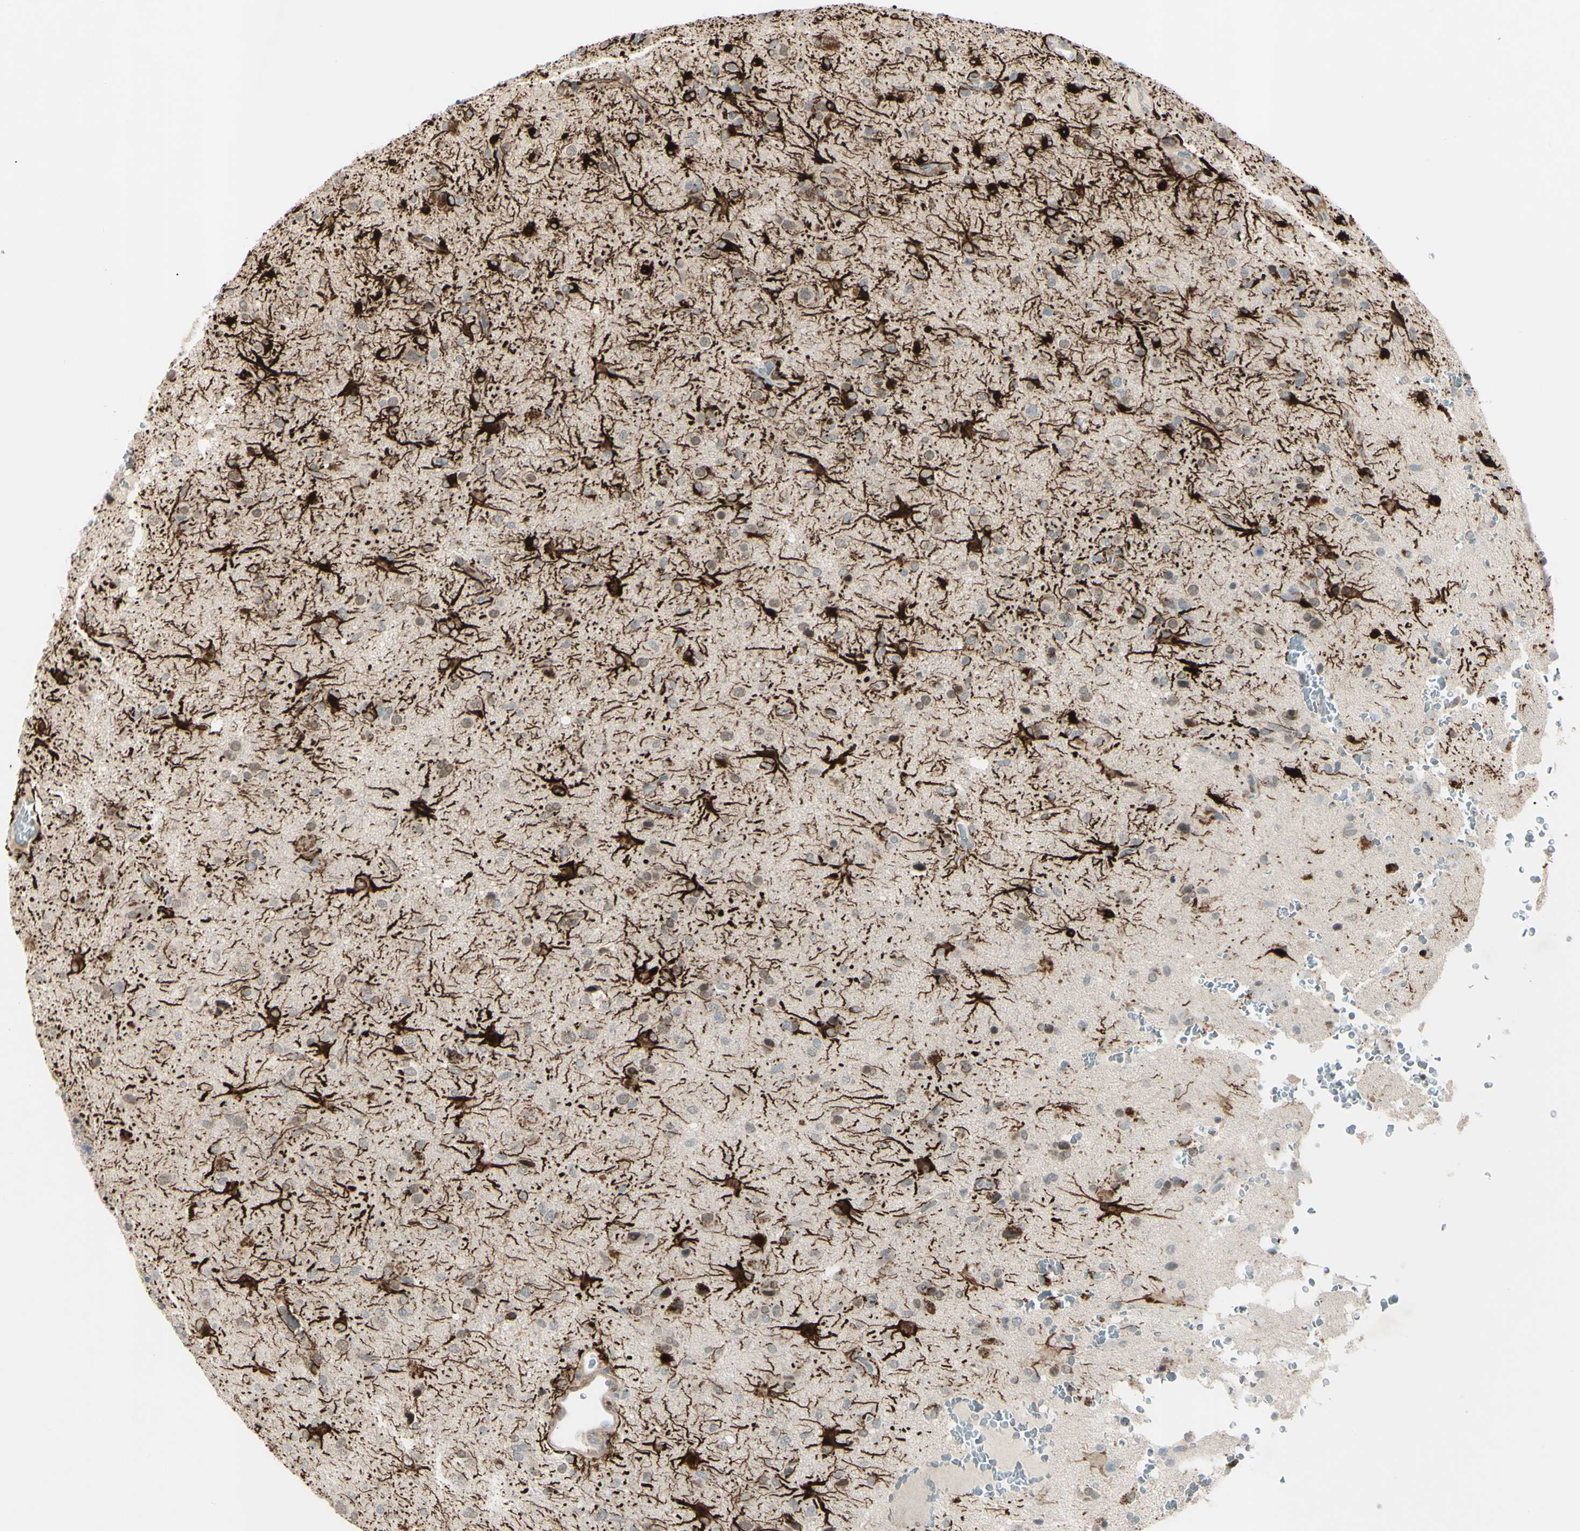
{"staining": {"intensity": "negative", "quantity": "none", "location": "none"}, "tissue": "glioma", "cell_type": "Tumor cells", "image_type": "cancer", "snomed": [{"axis": "morphology", "description": "Glioma, malignant, High grade"}, {"axis": "topography", "description": "Brain"}], "caption": "Protein analysis of glioma exhibits no significant staining in tumor cells.", "gene": "FGFR2", "patient": {"sex": "male", "age": 71}}